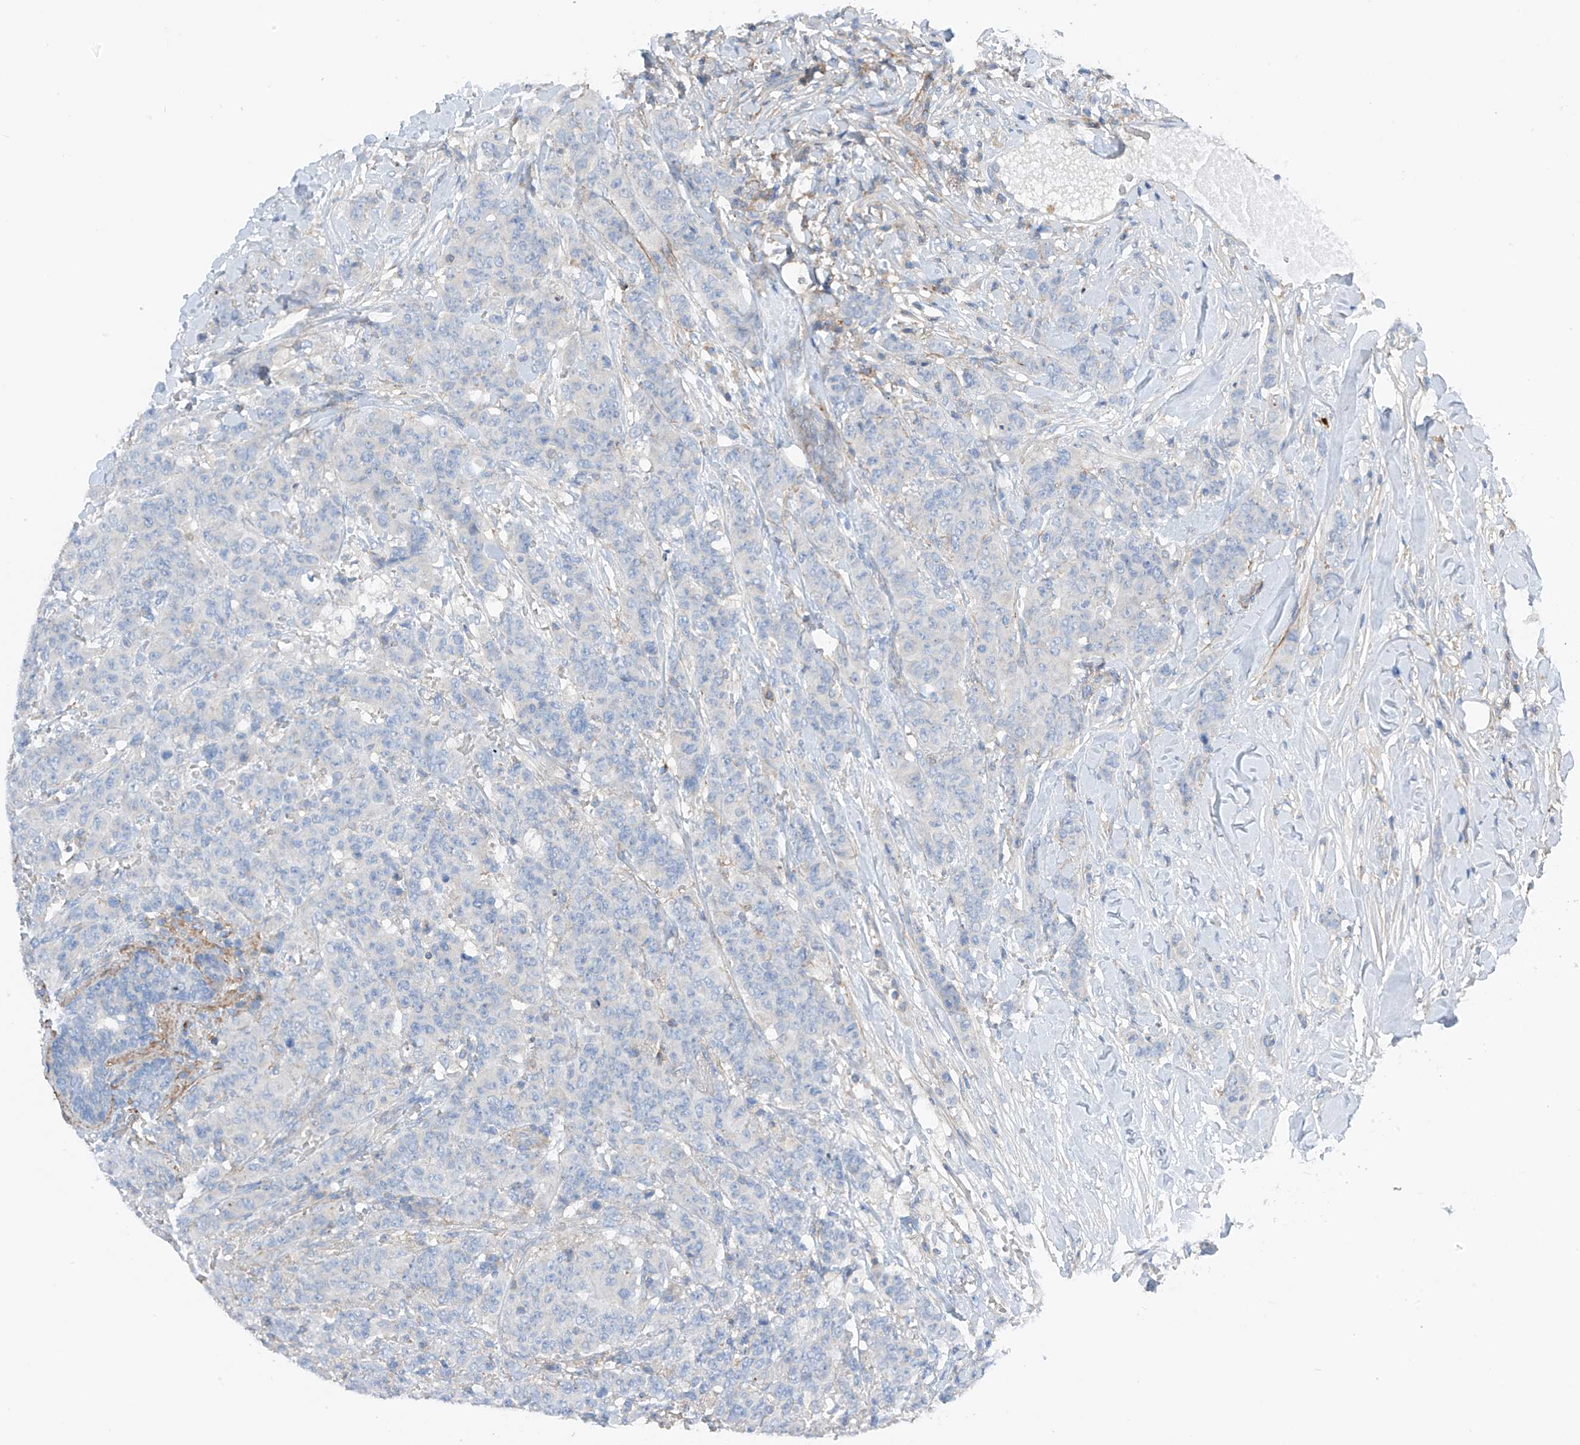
{"staining": {"intensity": "negative", "quantity": "none", "location": "none"}, "tissue": "breast cancer", "cell_type": "Tumor cells", "image_type": "cancer", "snomed": [{"axis": "morphology", "description": "Duct carcinoma"}, {"axis": "topography", "description": "Breast"}], "caption": "Histopathology image shows no protein staining in tumor cells of breast cancer tissue. (DAB (3,3'-diaminobenzidine) immunohistochemistry with hematoxylin counter stain).", "gene": "NALCN", "patient": {"sex": "female", "age": 40}}